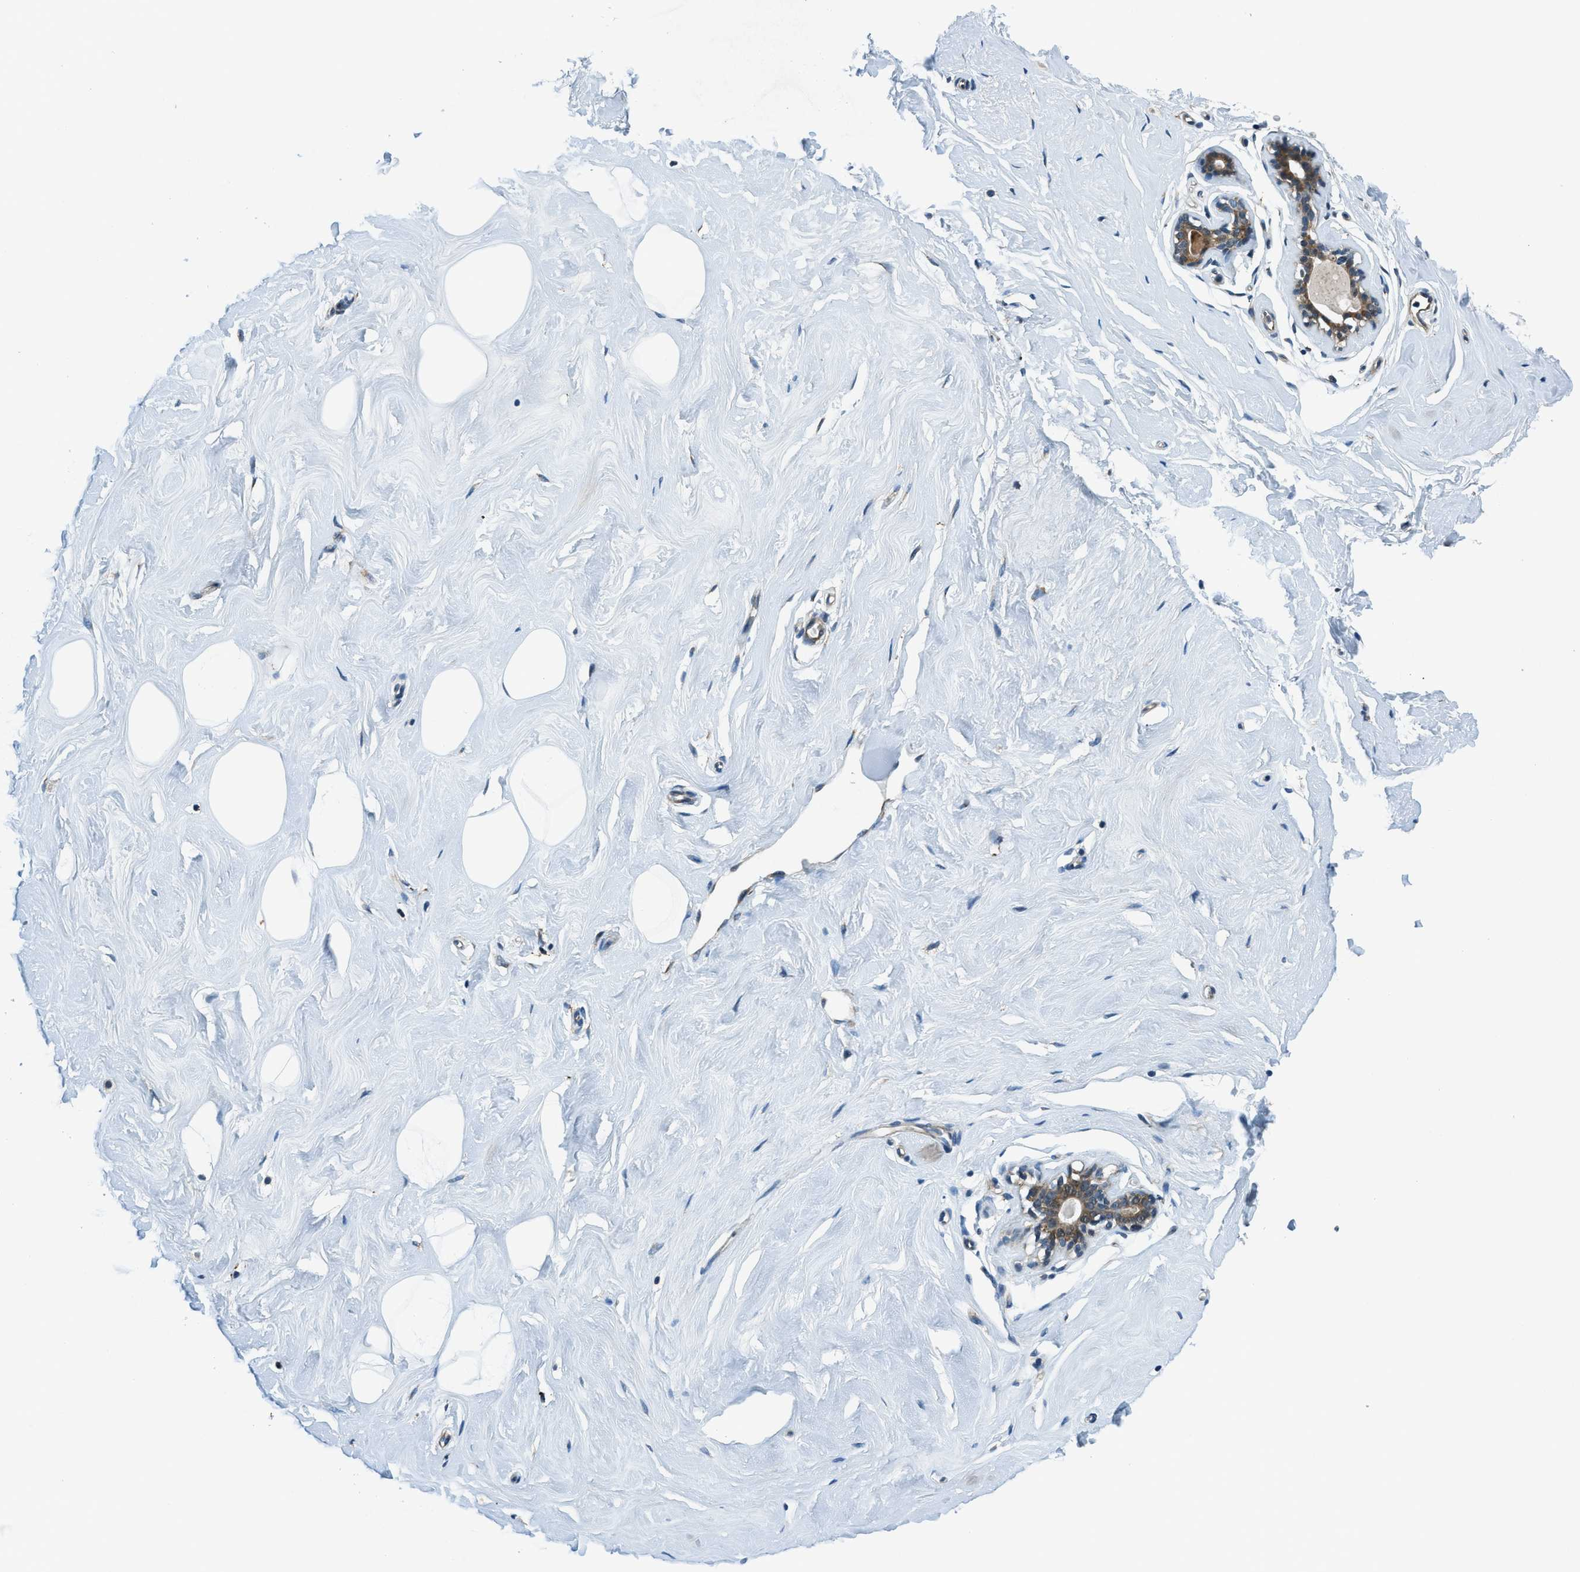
{"staining": {"intensity": "negative", "quantity": "none", "location": "none"}, "tissue": "breast", "cell_type": "Adipocytes", "image_type": "normal", "snomed": [{"axis": "morphology", "description": "Normal tissue, NOS"}, {"axis": "topography", "description": "Breast"}], "caption": "This is a image of immunohistochemistry (IHC) staining of benign breast, which shows no positivity in adipocytes.", "gene": "GINM1", "patient": {"sex": "female", "age": 23}}